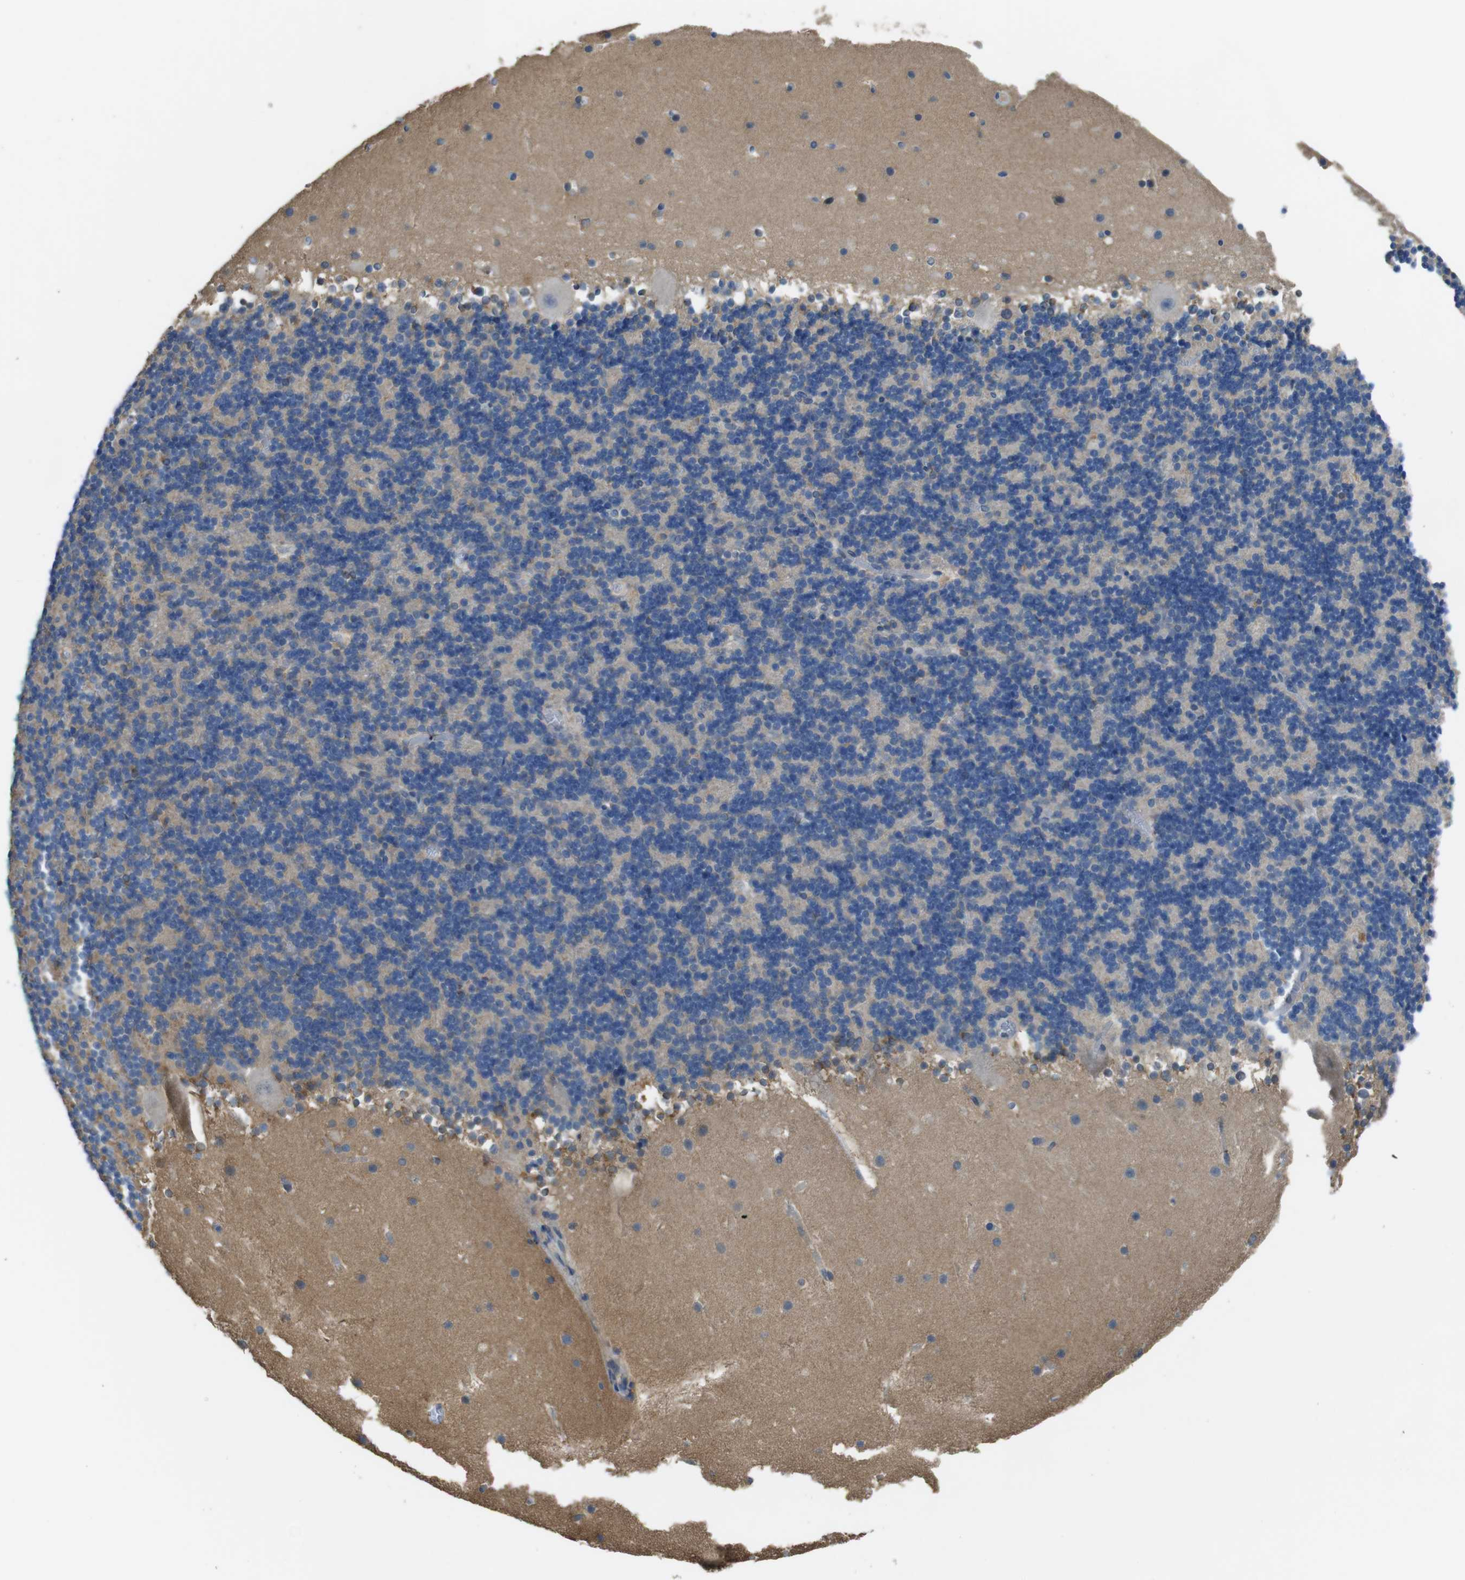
{"staining": {"intensity": "weak", "quantity": "<25%", "location": "cytoplasmic/membranous"}, "tissue": "cerebellum", "cell_type": "Cells in granular layer", "image_type": "normal", "snomed": [{"axis": "morphology", "description": "Normal tissue, NOS"}, {"axis": "topography", "description": "Cerebellum"}], "caption": "High magnification brightfield microscopy of normal cerebellum stained with DAB (3,3'-diaminobenzidine) (brown) and counterstained with hematoxylin (blue): cells in granular layer show no significant positivity. (DAB (3,3'-diaminobenzidine) IHC visualized using brightfield microscopy, high magnification).", "gene": "RAB6A", "patient": {"sex": "male", "age": 45}}